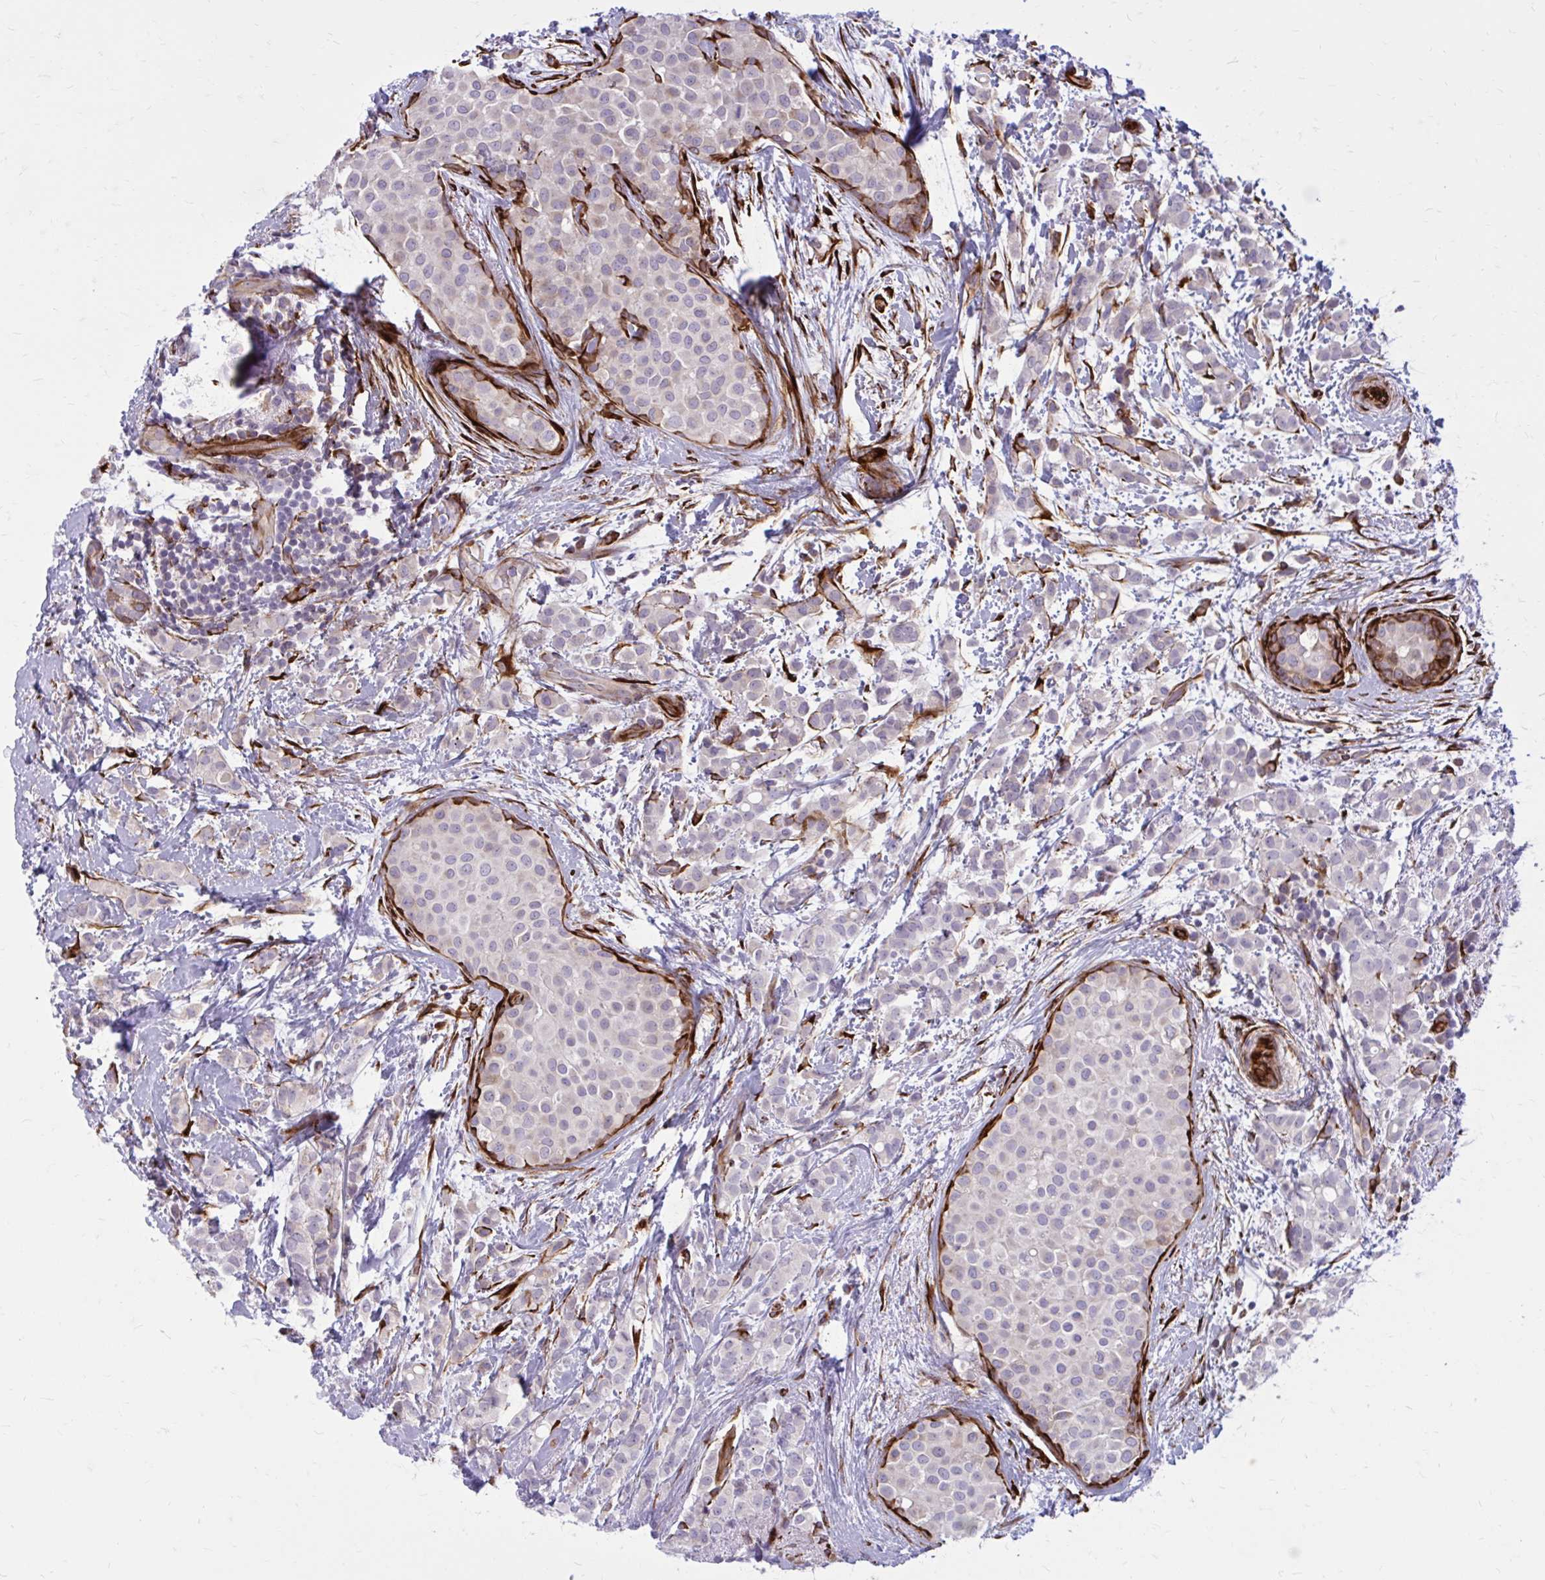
{"staining": {"intensity": "negative", "quantity": "none", "location": "none"}, "tissue": "breast cancer", "cell_type": "Tumor cells", "image_type": "cancer", "snomed": [{"axis": "morphology", "description": "Lobular carcinoma"}, {"axis": "topography", "description": "Breast"}], "caption": "Immunohistochemical staining of breast lobular carcinoma exhibits no significant expression in tumor cells.", "gene": "BEND5", "patient": {"sex": "female", "age": 68}}